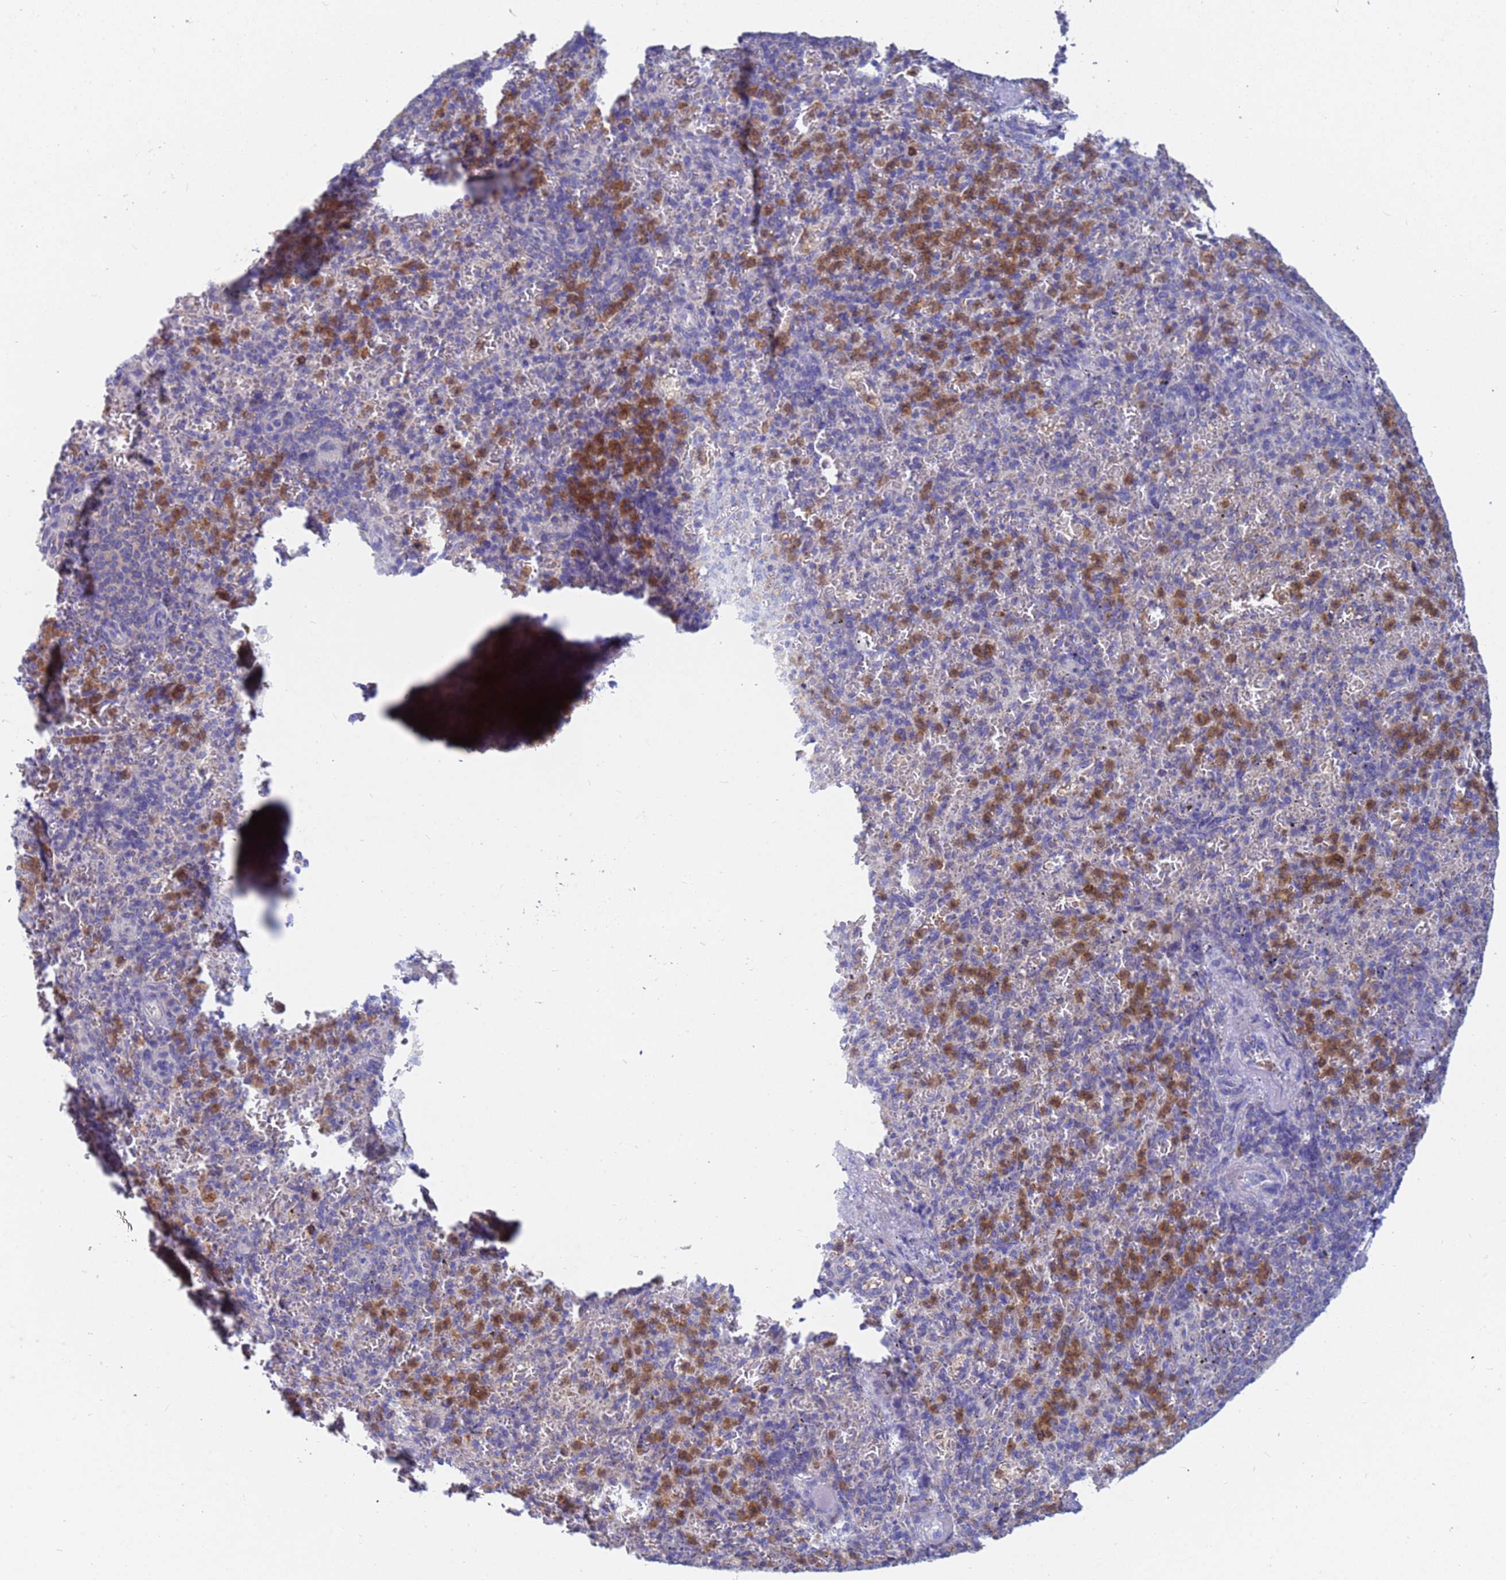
{"staining": {"intensity": "strong", "quantity": "<25%", "location": "cytoplasmic/membranous"}, "tissue": "spleen", "cell_type": "Cells in red pulp", "image_type": "normal", "snomed": [{"axis": "morphology", "description": "Normal tissue, NOS"}, {"axis": "topography", "description": "Spleen"}], "caption": "Benign spleen reveals strong cytoplasmic/membranous positivity in about <25% of cells in red pulp, visualized by immunohistochemistry. The staining was performed using DAB to visualize the protein expression in brown, while the nuclei were stained in blue with hematoxylin (Magnification: 20x).", "gene": "TTLL11", "patient": {"sex": "female", "age": 74}}